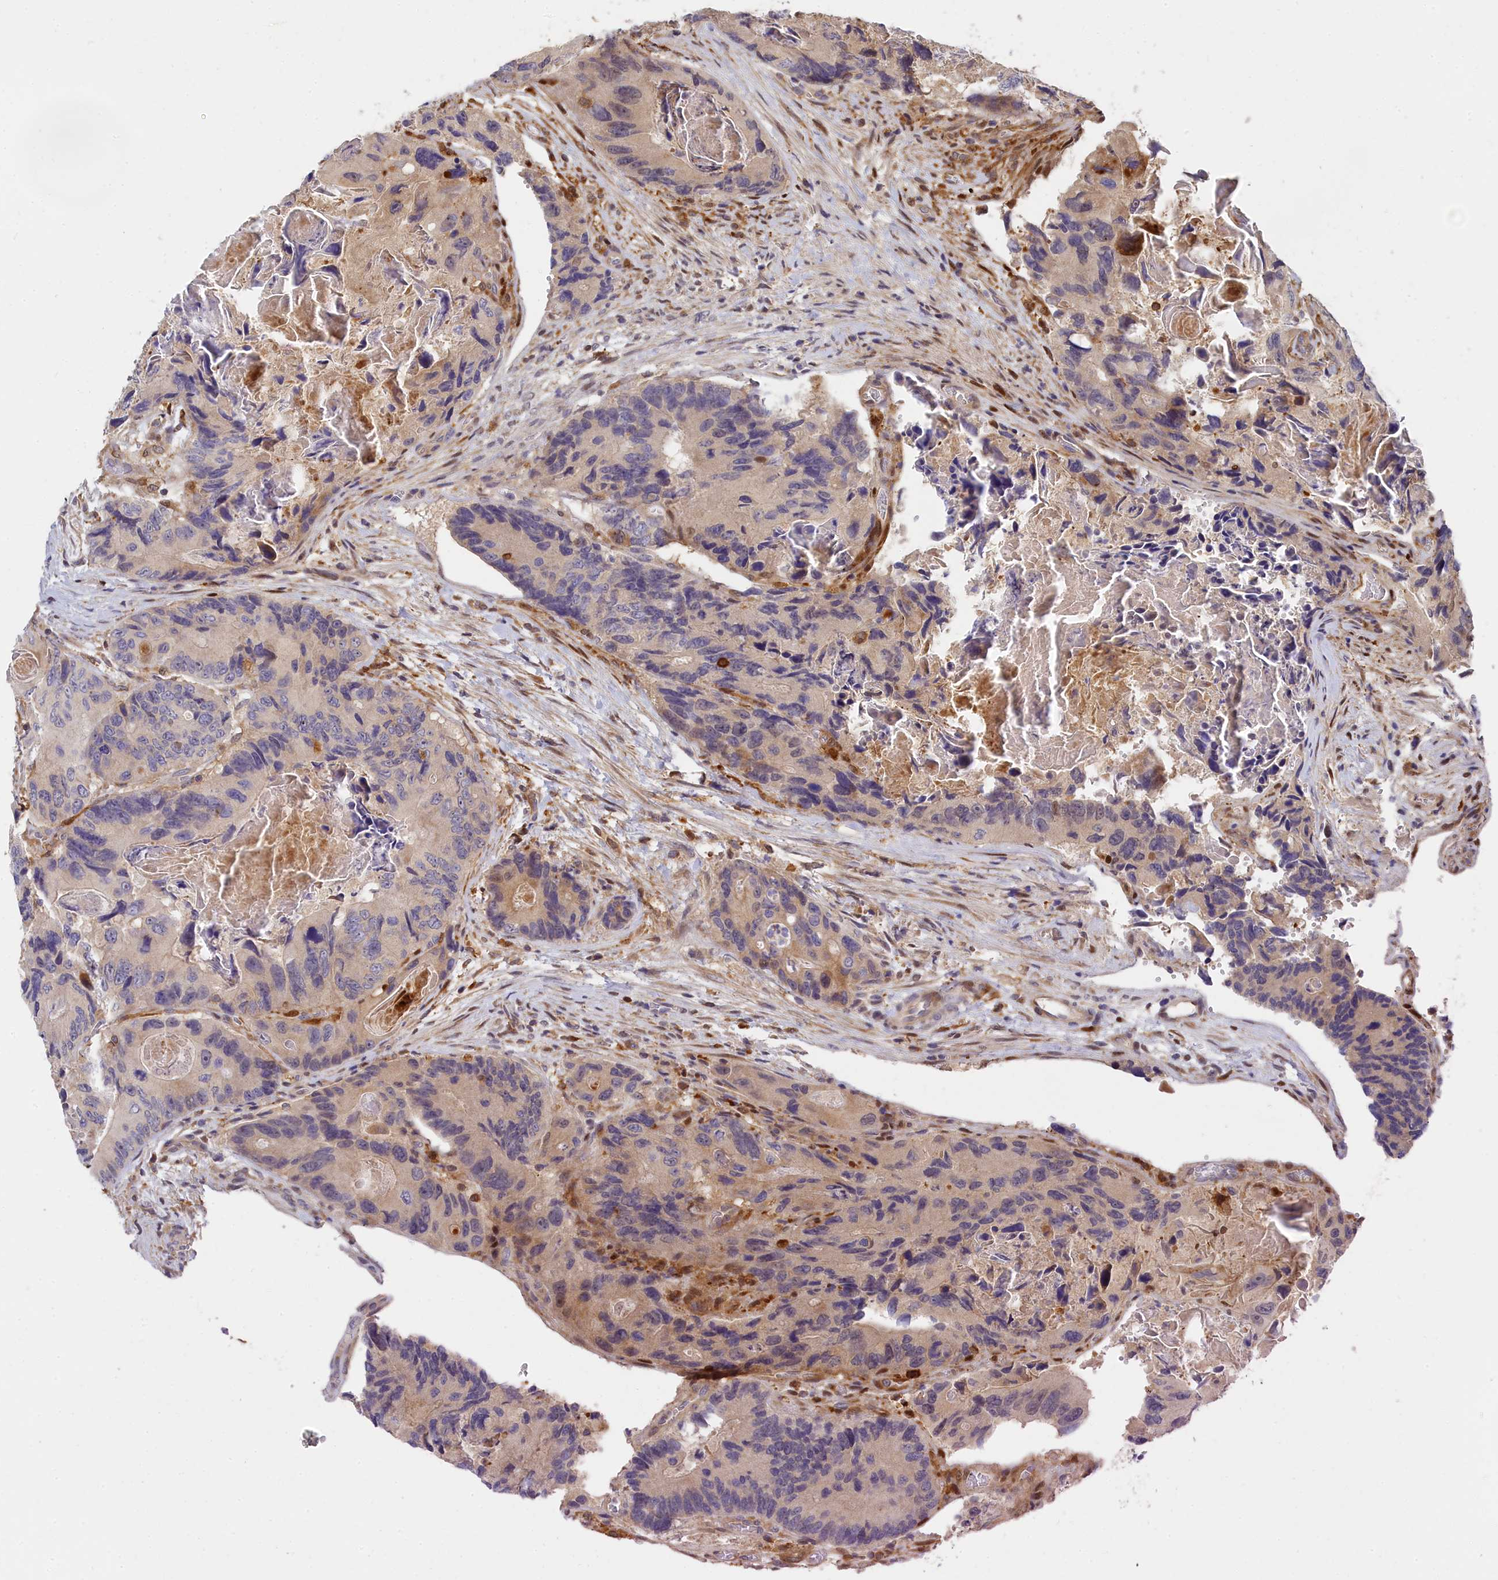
{"staining": {"intensity": "weak", "quantity": "<25%", "location": "cytoplasmic/membranous"}, "tissue": "colorectal cancer", "cell_type": "Tumor cells", "image_type": "cancer", "snomed": [{"axis": "morphology", "description": "Adenocarcinoma, NOS"}, {"axis": "topography", "description": "Colon"}], "caption": "DAB immunohistochemical staining of adenocarcinoma (colorectal) displays no significant expression in tumor cells.", "gene": "SPATA5L1", "patient": {"sex": "male", "age": 84}}